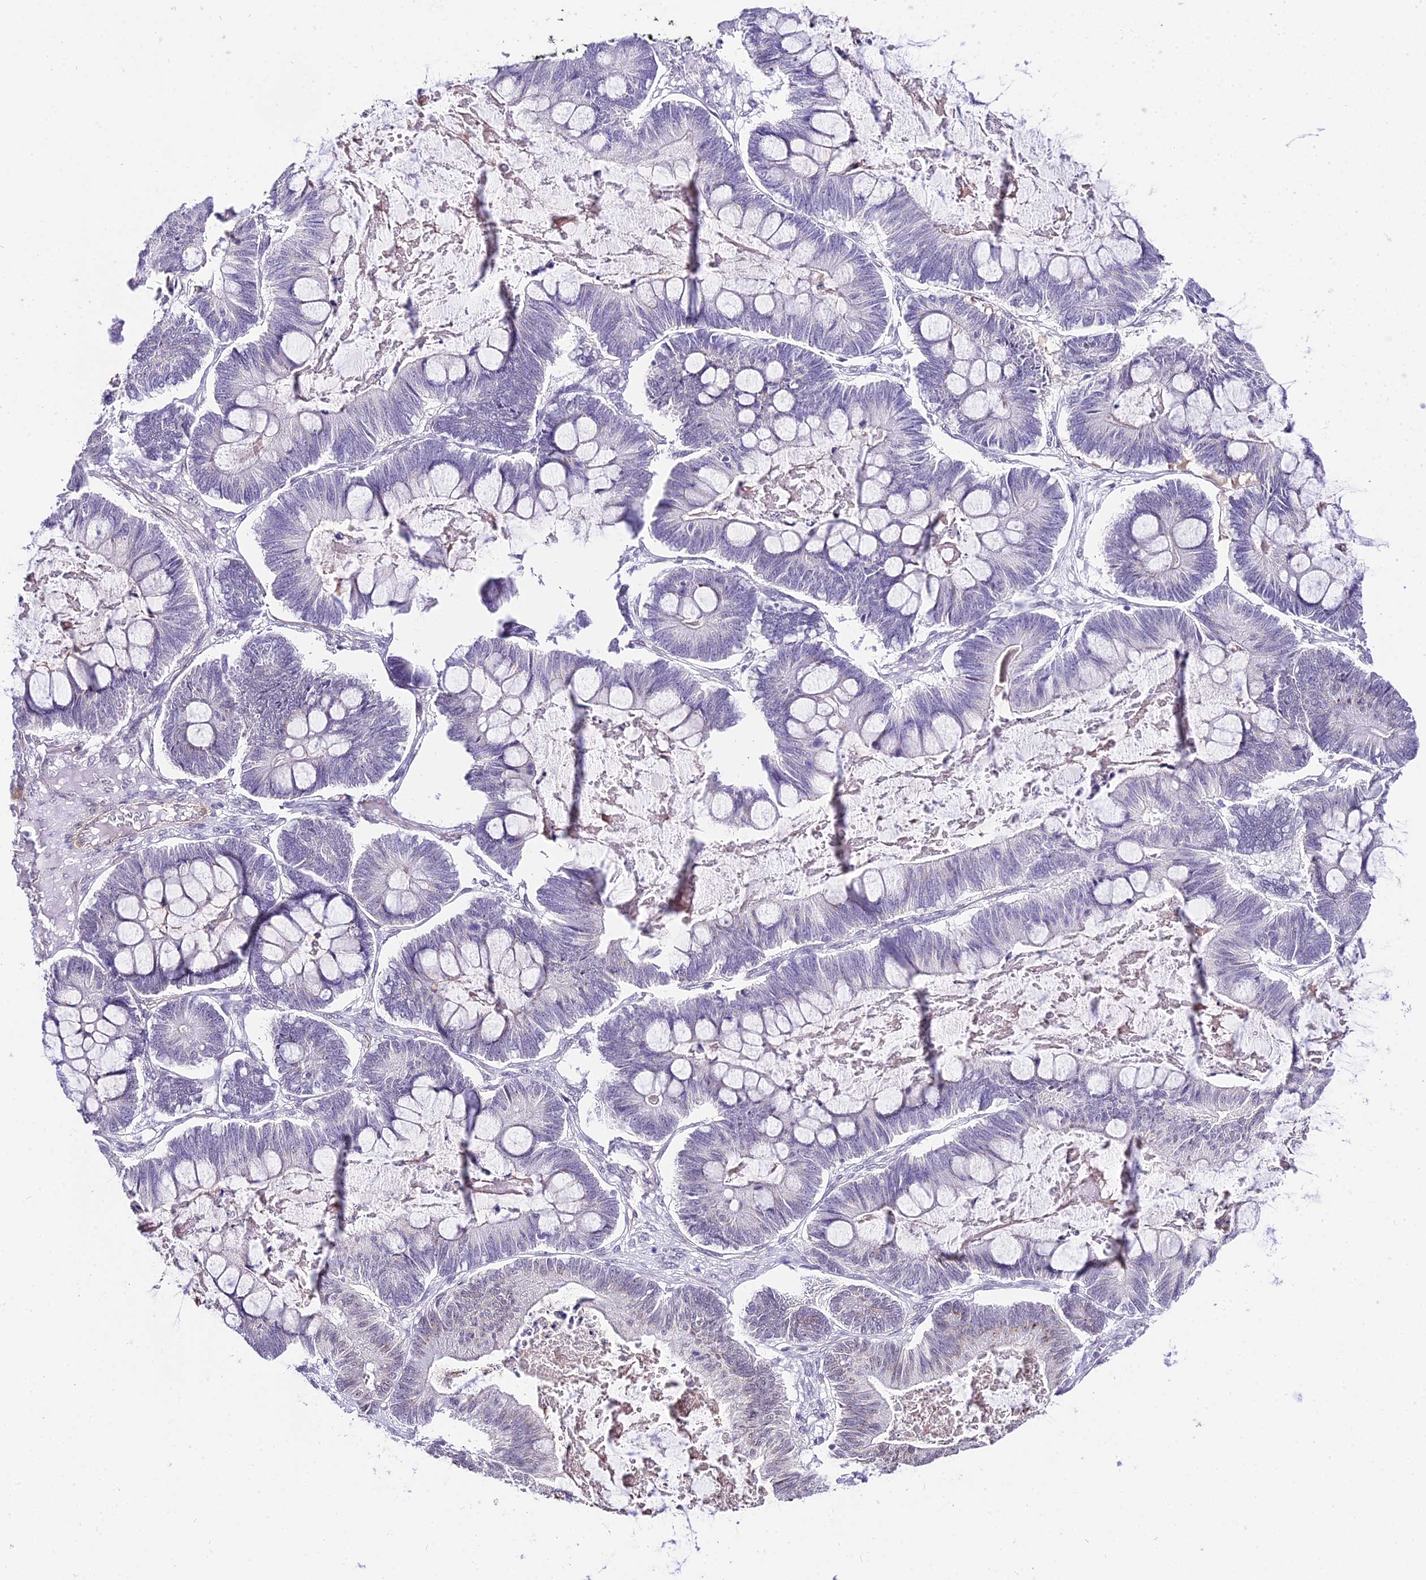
{"staining": {"intensity": "negative", "quantity": "none", "location": "none"}, "tissue": "ovarian cancer", "cell_type": "Tumor cells", "image_type": "cancer", "snomed": [{"axis": "morphology", "description": "Cystadenocarcinoma, mucinous, NOS"}, {"axis": "topography", "description": "Ovary"}], "caption": "Ovarian mucinous cystadenocarcinoma stained for a protein using immunohistochemistry (IHC) shows no staining tumor cells.", "gene": "POLR2I", "patient": {"sex": "female", "age": 61}}